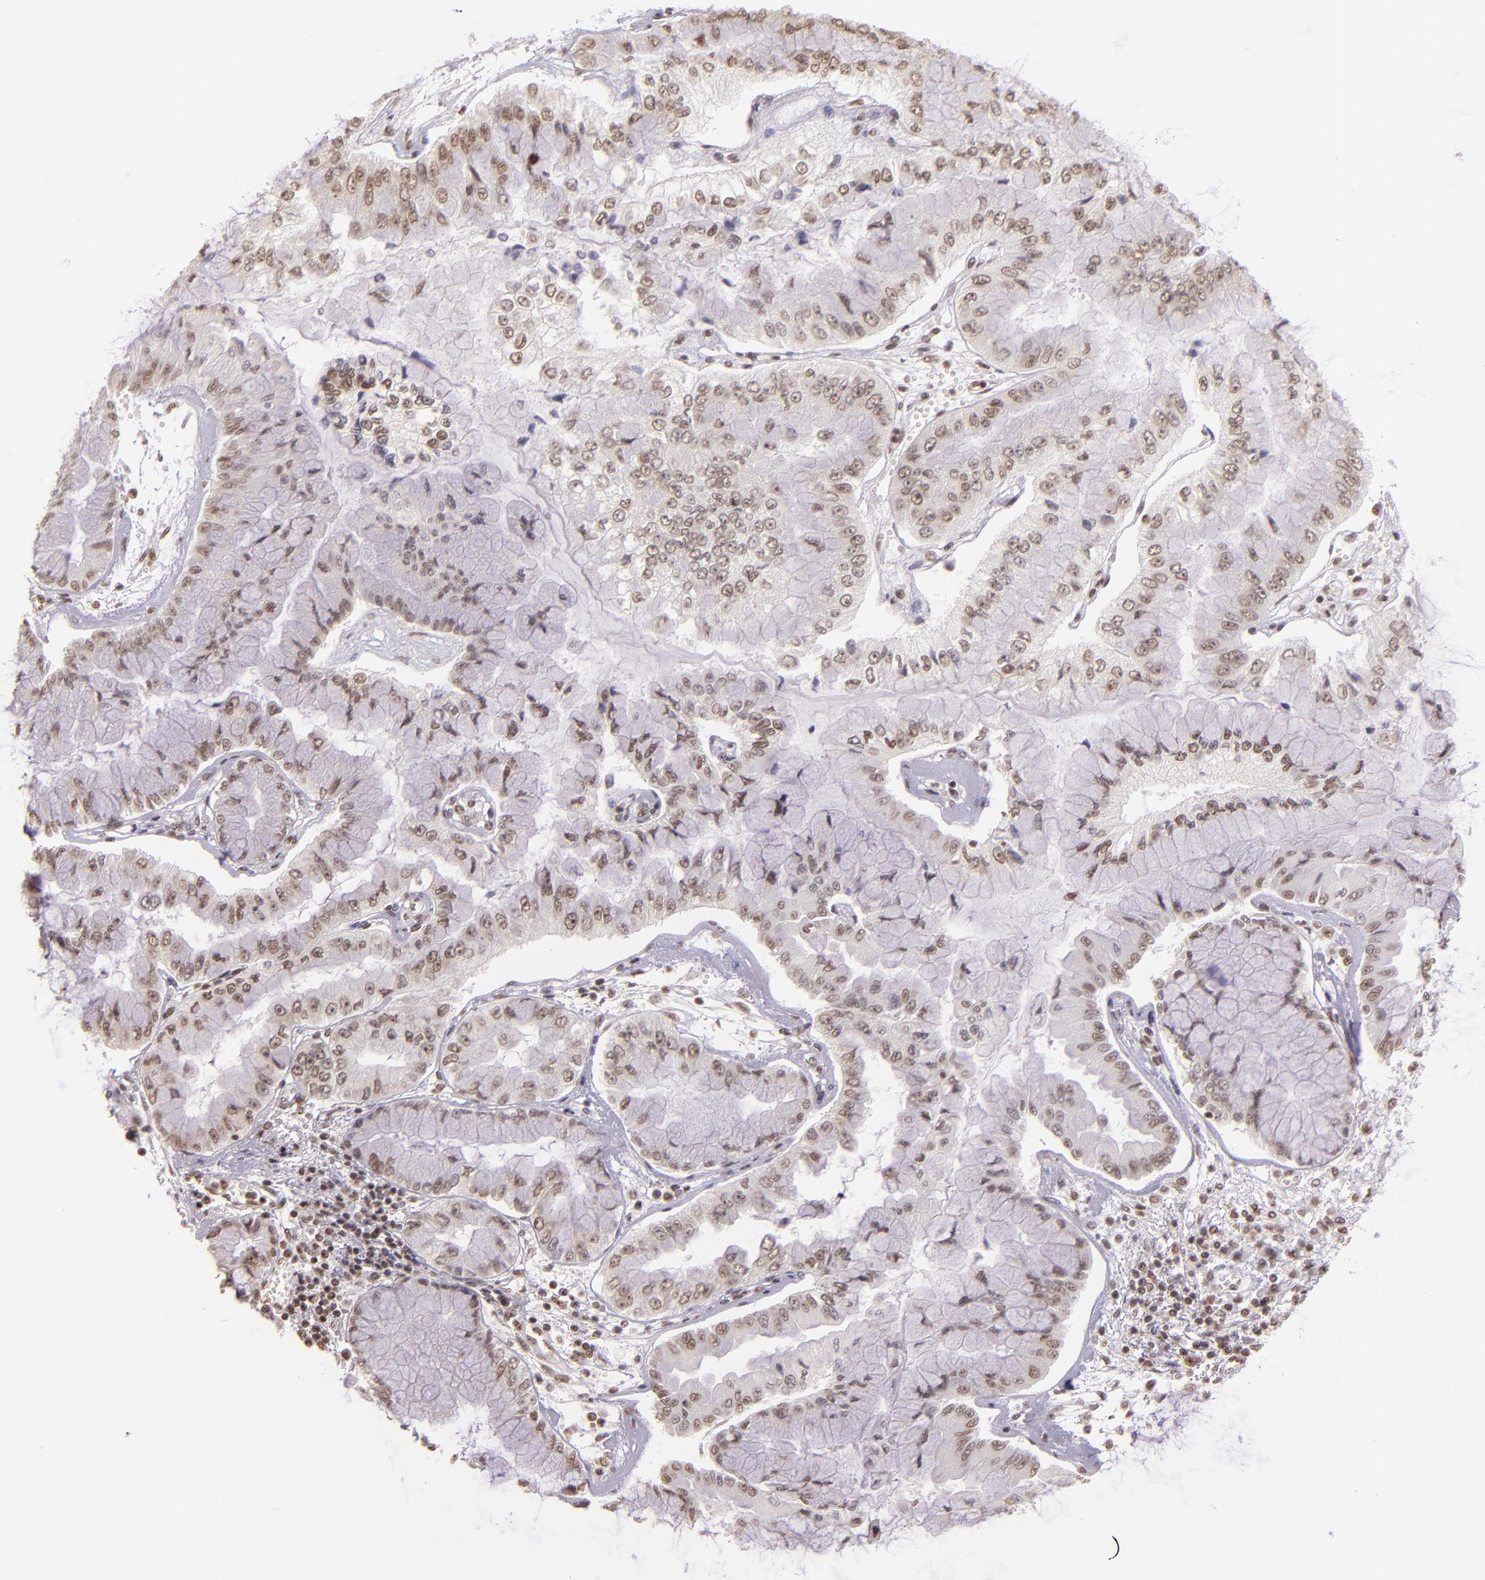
{"staining": {"intensity": "weak", "quantity": "25%-75%", "location": "nuclear"}, "tissue": "liver cancer", "cell_type": "Tumor cells", "image_type": "cancer", "snomed": [{"axis": "morphology", "description": "Cholangiocarcinoma"}, {"axis": "topography", "description": "Liver"}], "caption": "Approximately 25%-75% of tumor cells in human liver cholangiocarcinoma exhibit weak nuclear protein expression as visualized by brown immunohistochemical staining.", "gene": "USF1", "patient": {"sex": "female", "age": 79}}